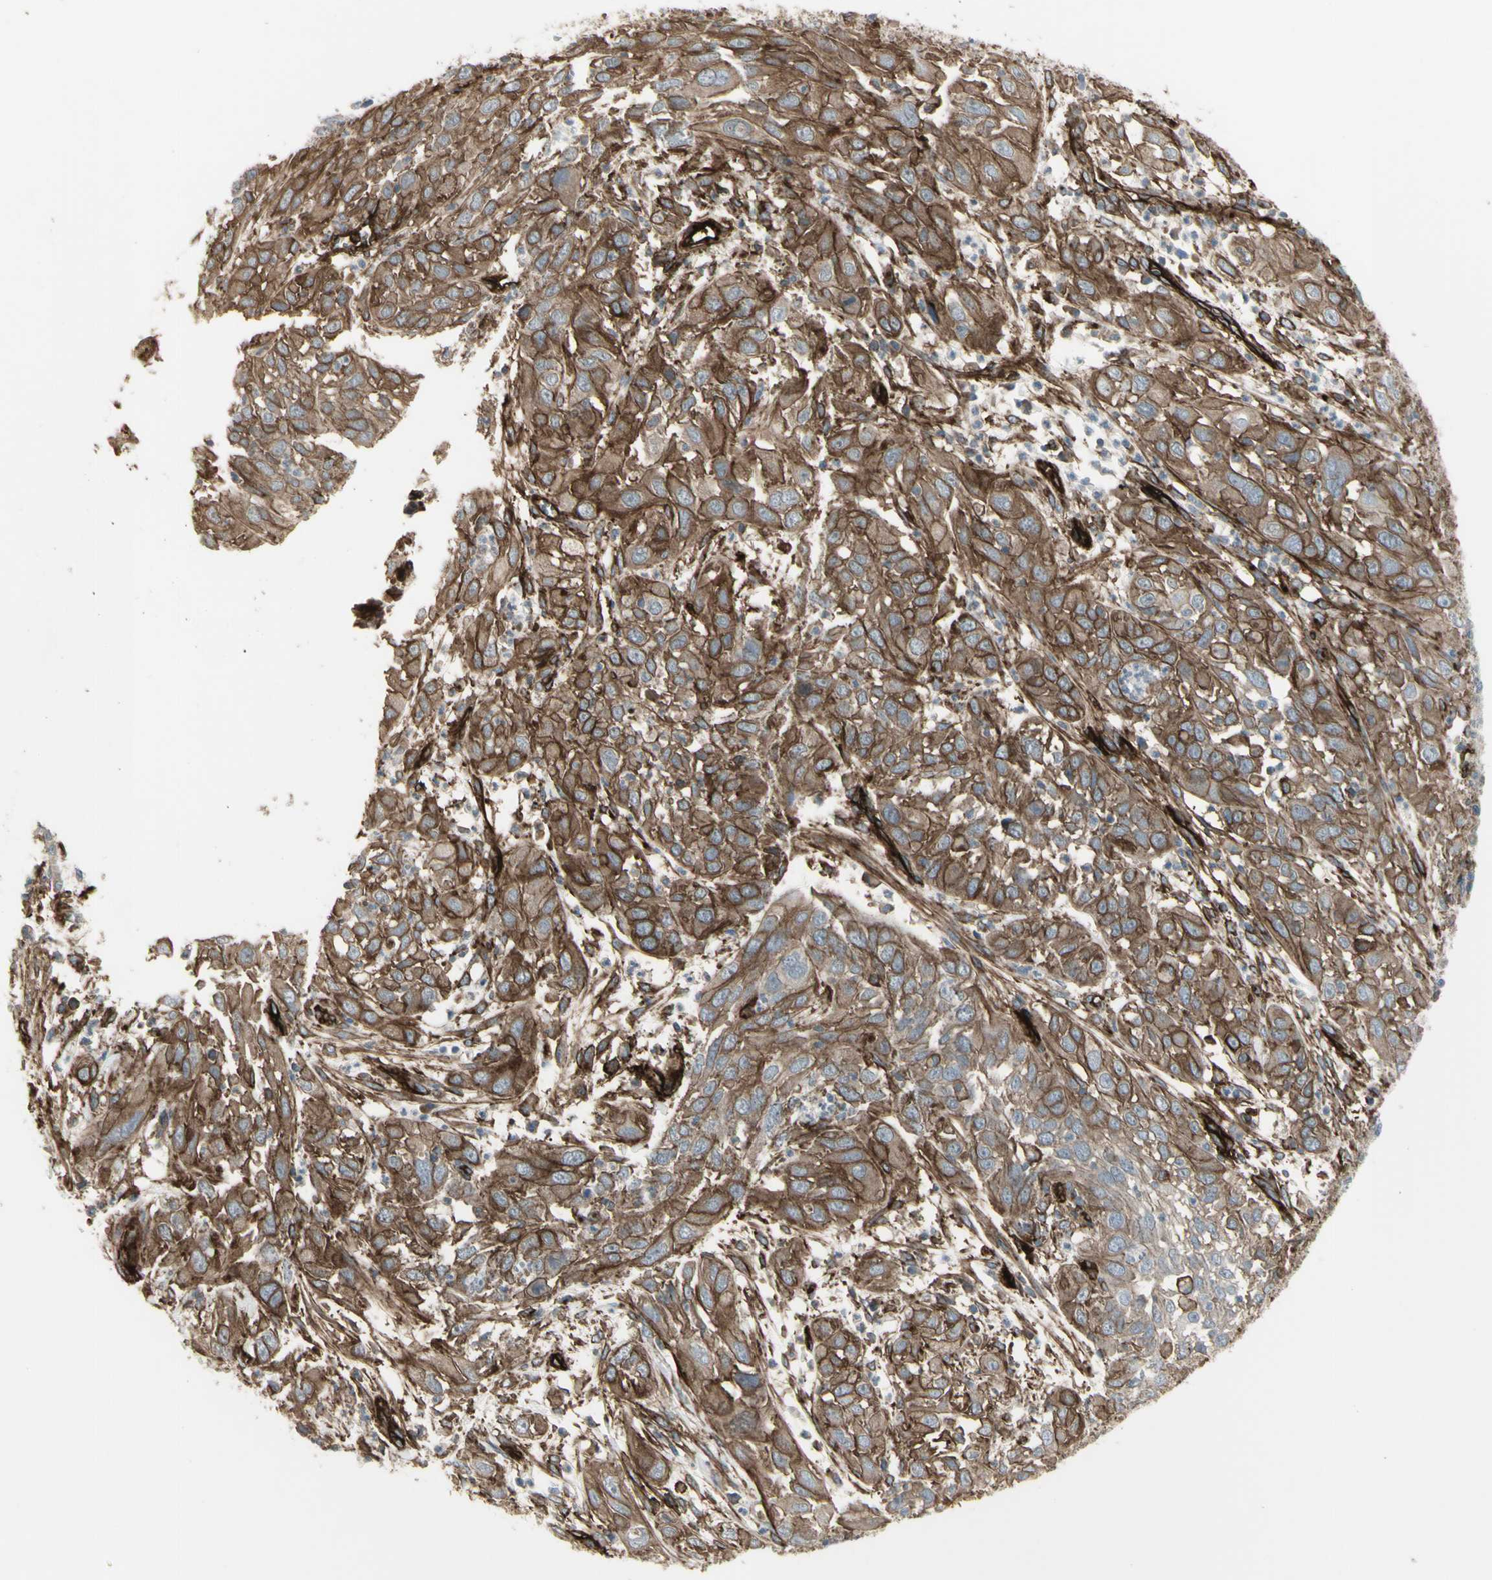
{"staining": {"intensity": "moderate", "quantity": ">75%", "location": "cytoplasmic/membranous"}, "tissue": "cervical cancer", "cell_type": "Tumor cells", "image_type": "cancer", "snomed": [{"axis": "morphology", "description": "Squamous cell carcinoma, NOS"}, {"axis": "topography", "description": "Cervix"}], "caption": "Brown immunohistochemical staining in human squamous cell carcinoma (cervical) demonstrates moderate cytoplasmic/membranous positivity in approximately >75% of tumor cells.", "gene": "CD276", "patient": {"sex": "female", "age": 32}}